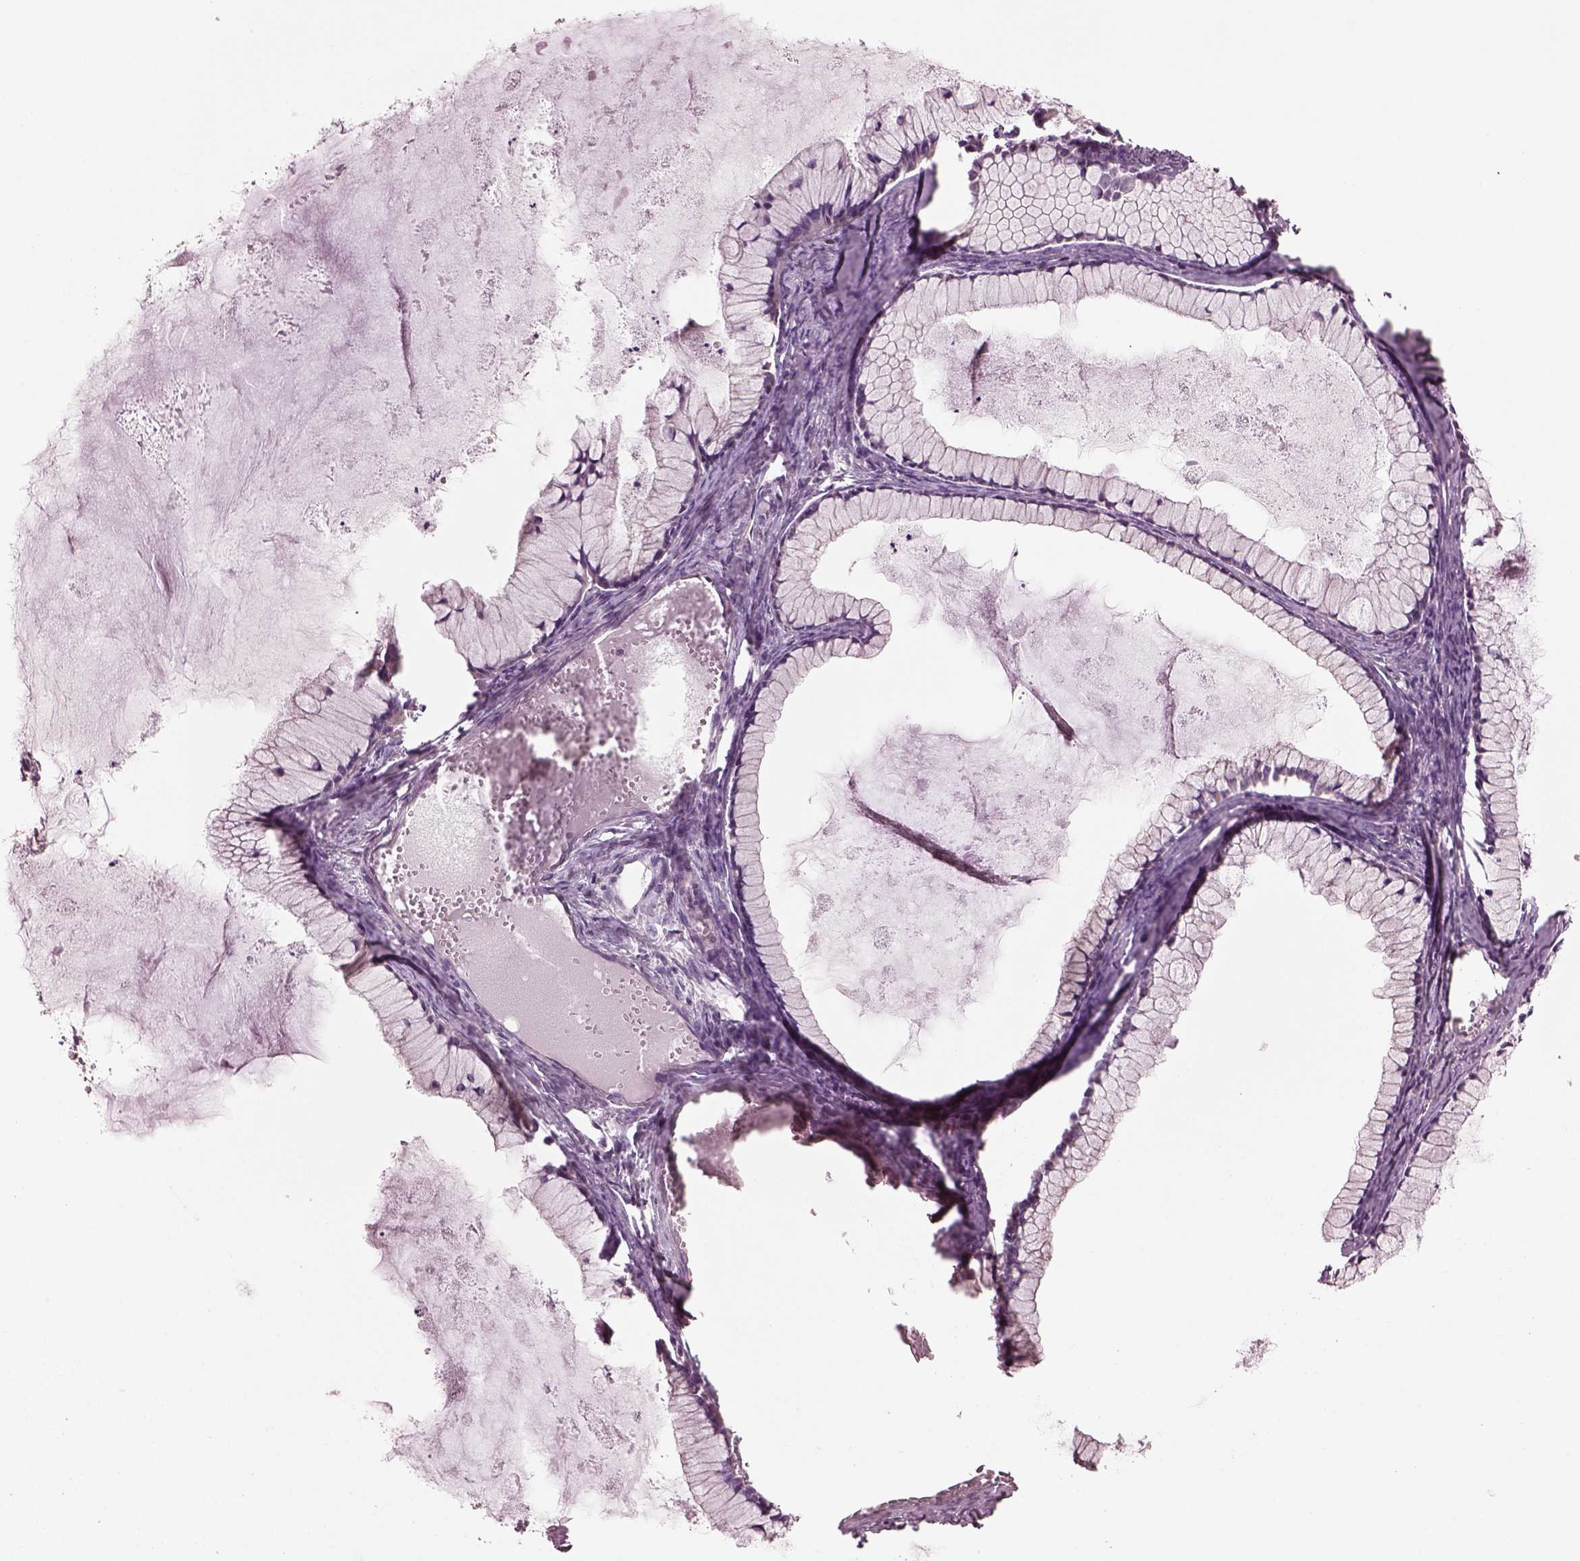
{"staining": {"intensity": "negative", "quantity": "none", "location": "none"}, "tissue": "ovarian cancer", "cell_type": "Tumor cells", "image_type": "cancer", "snomed": [{"axis": "morphology", "description": "Cystadenocarcinoma, mucinous, NOS"}, {"axis": "topography", "description": "Ovary"}], "caption": "Ovarian mucinous cystadenocarcinoma was stained to show a protein in brown. There is no significant staining in tumor cells. (DAB (3,3'-diaminobenzidine) immunohistochemistry (IHC) visualized using brightfield microscopy, high magnification).", "gene": "SPATA7", "patient": {"sex": "female", "age": 41}}